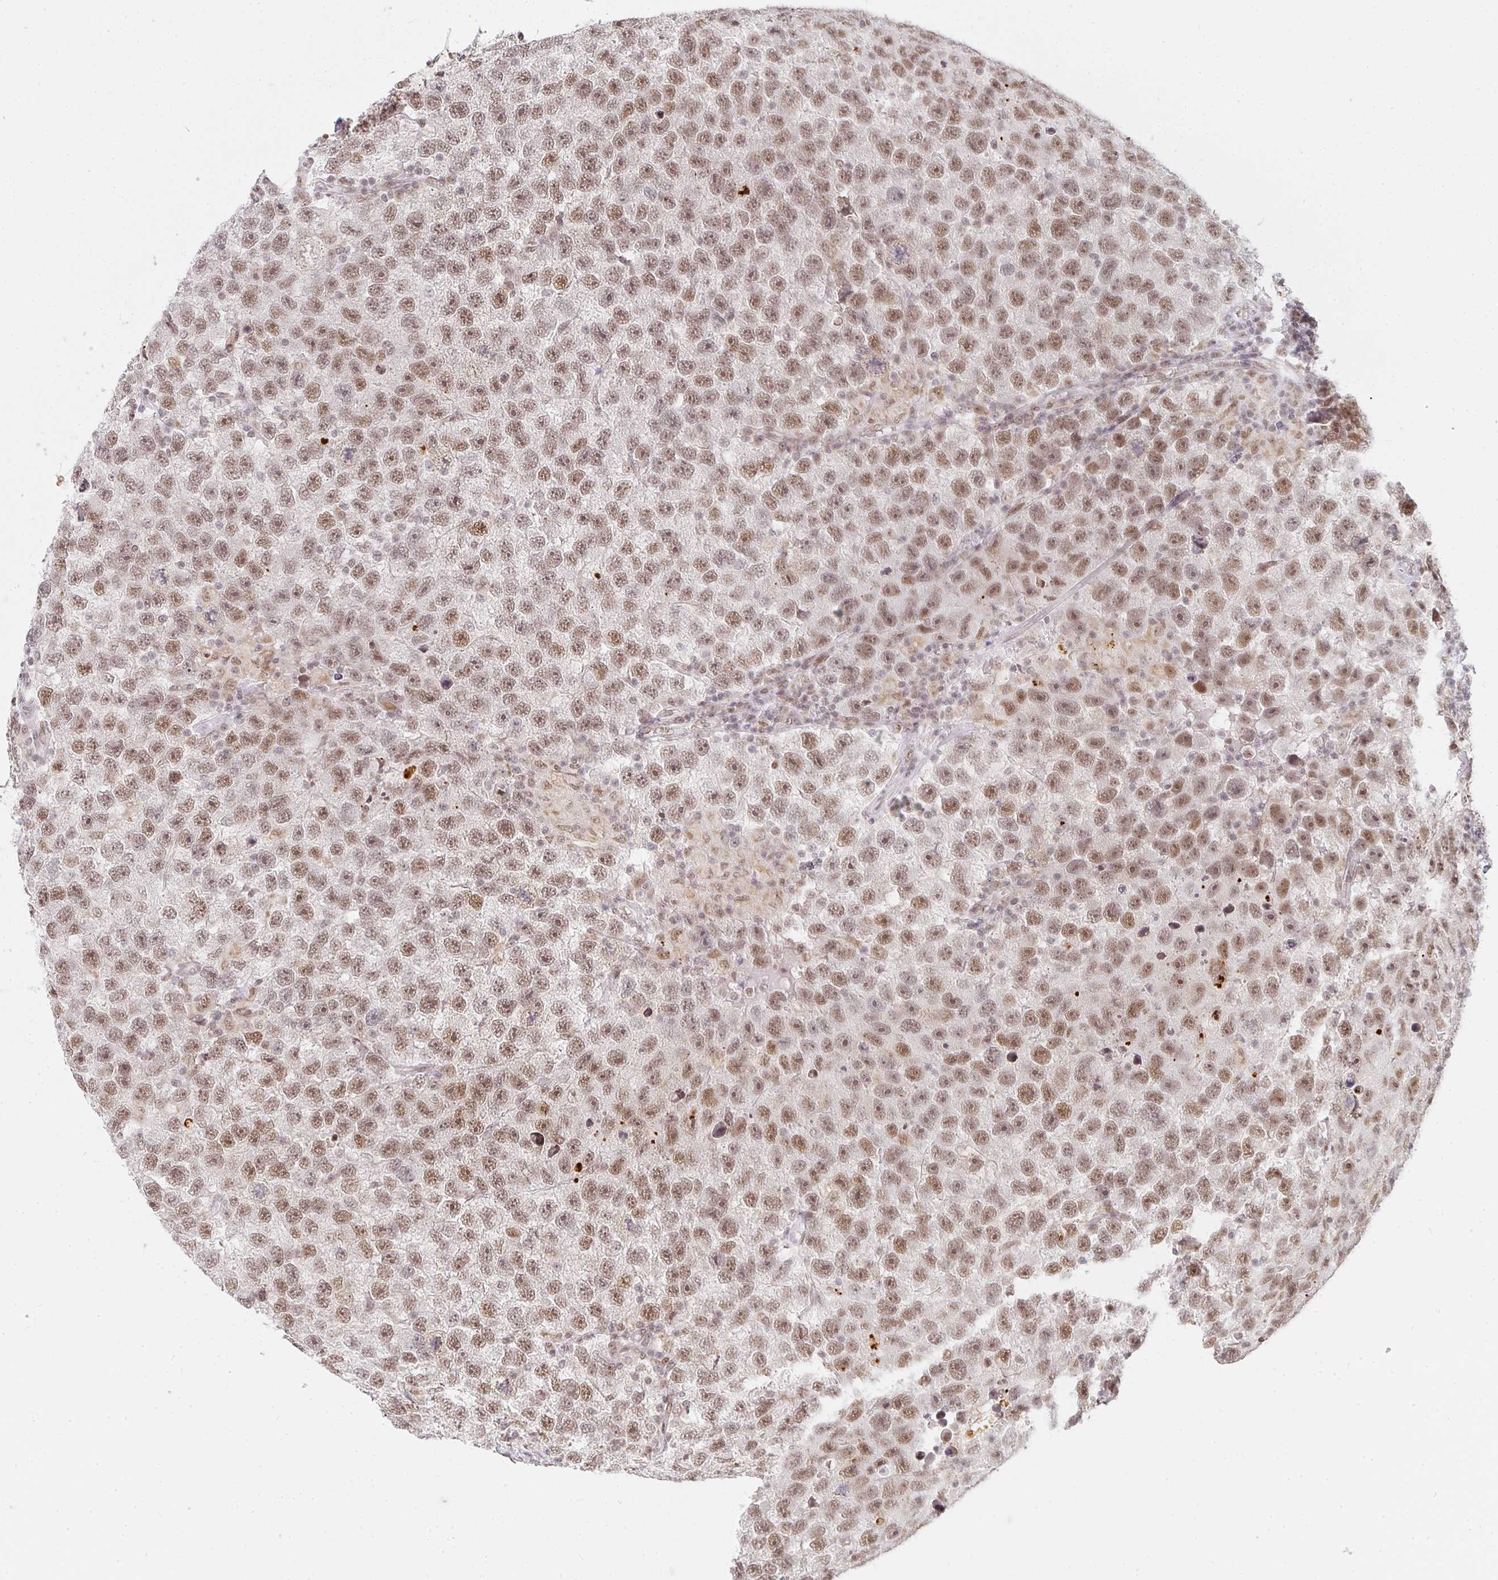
{"staining": {"intensity": "moderate", "quantity": ">75%", "location": "nuclear"}, "tissue": "testis cancer", "cell_type": "Tumor cells", "image_type": "cancer", "snomed": [{"axis": "morphology", "description": "Seminoma, NOS"}, {"axis": "topography", "description": "Testis"}], "caption": "Testis cancer (seminoma) was stained to show a protein in brown. There is medium levels of moderate nuclear staining in about >75% of tumor cells.", "gene": "SMARCA2", "patient": {"sex": "male", "age": 26}}